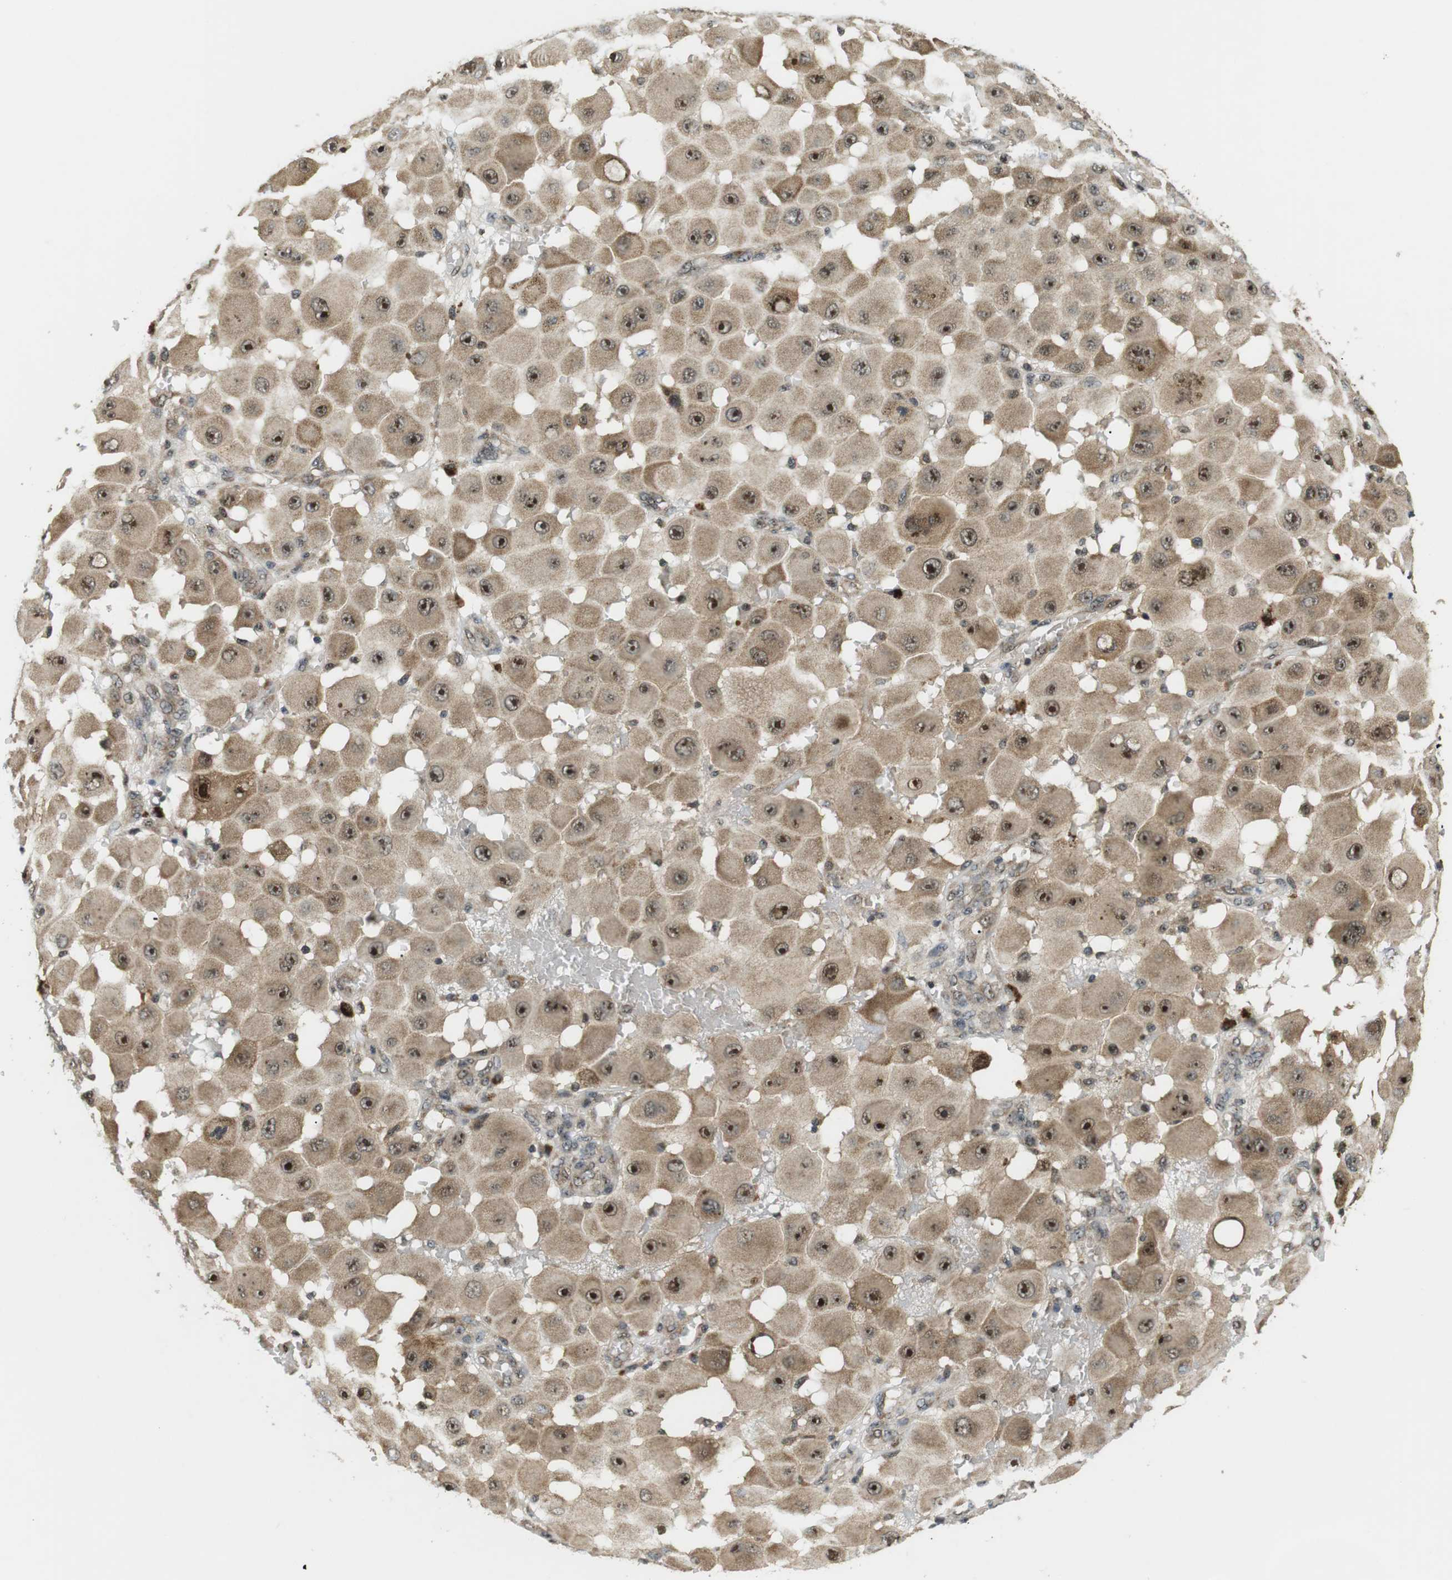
{"staining": {"intensity": "strong", "quantity": ">75%", "location": "cytoplasmic/membranous,nuclear"}, "tissue": "melanoma", "cell_type": "Tumor cells", "image_type": "cancer", "snomed": [{"axis": "morphology", "description": "Malignant melanoma, NOS"}, {"axis": "topography", "description": "Skin"}], "caption": "Melanoma tissue exhibits strong cytoplasmic/membranous and nuclear positivity in approximately >75% of tumor cells", "gene": "CSNK2B", "patient": {"sex": "female", "age": 81}}